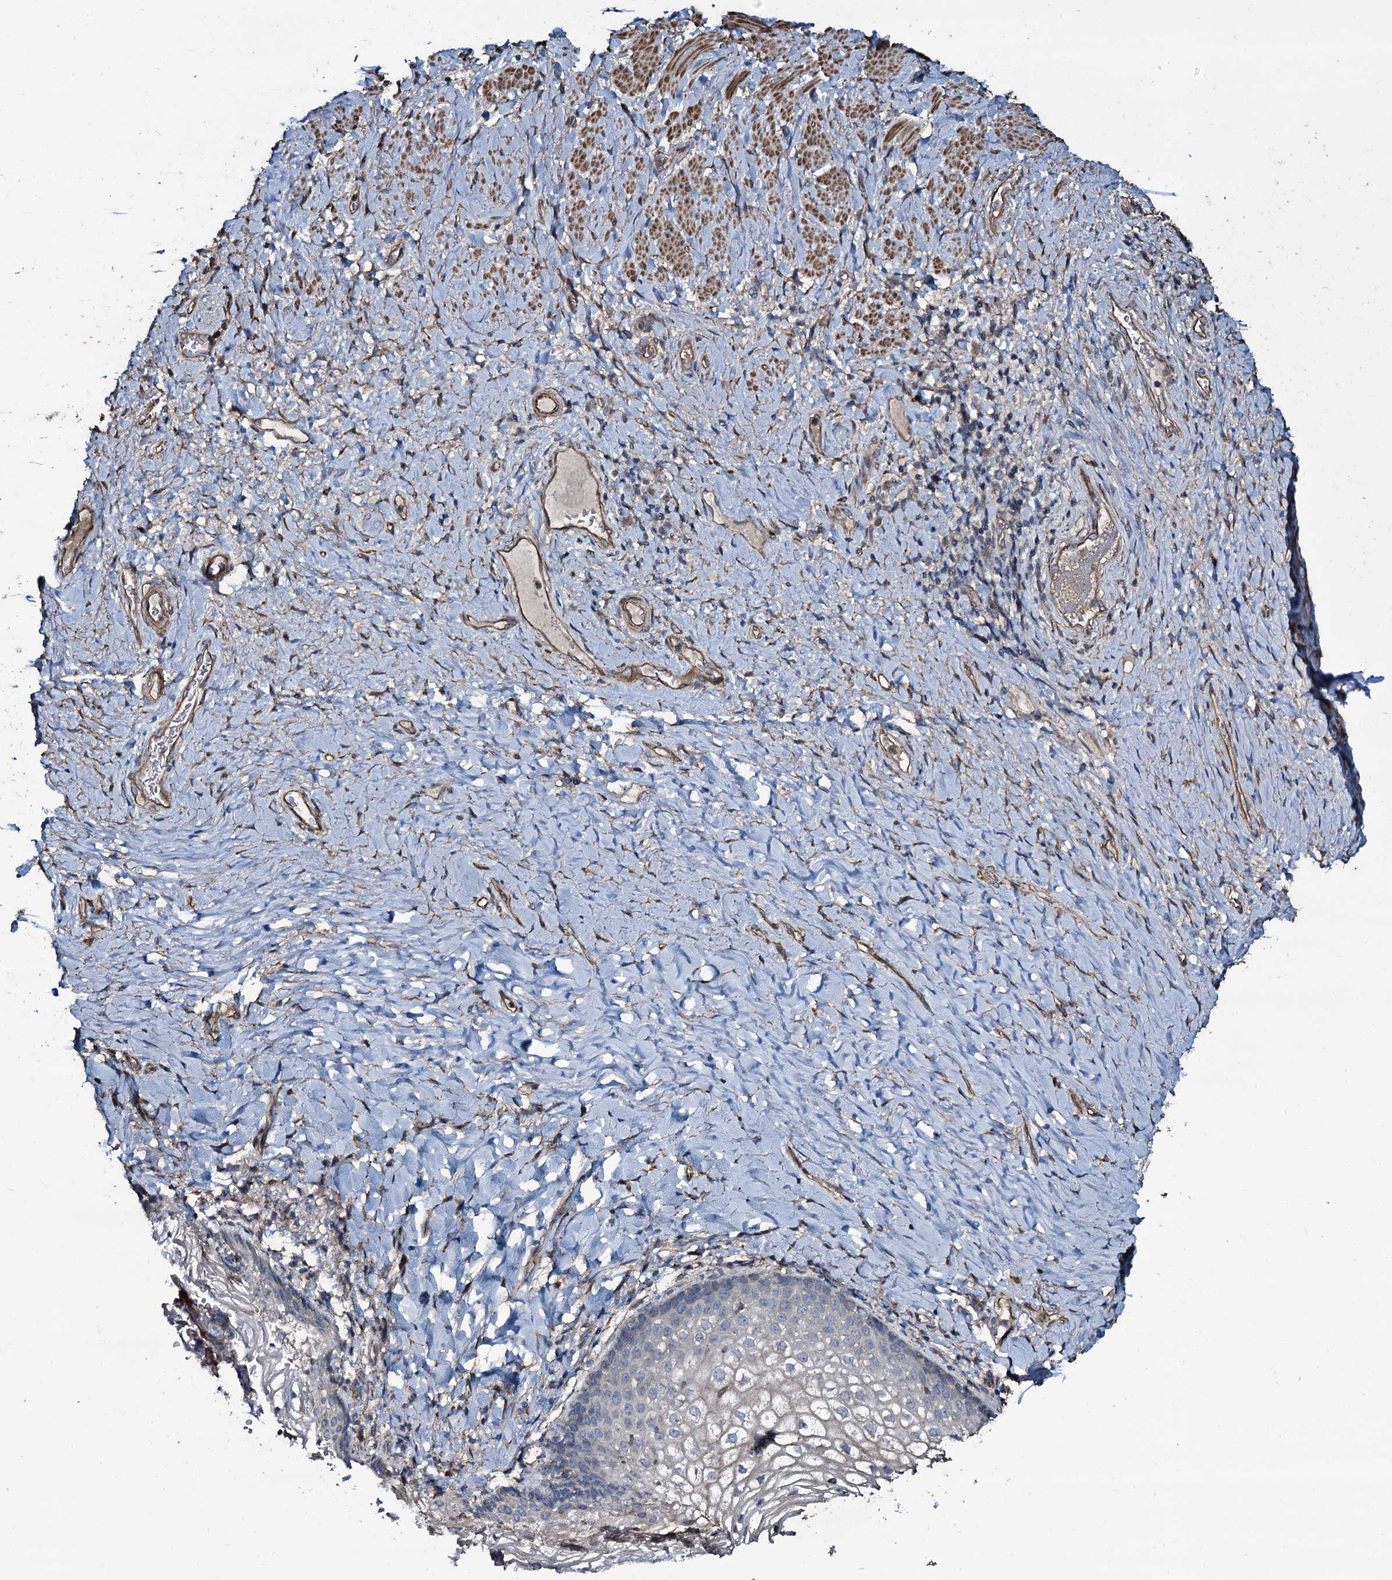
{"staining": {"intensity": "moderate", "quantity": "<25%", "location": "cytoplasmic/membranous"}, "tissue": "vagina", "cell_type": "Squamous epithelial cells", "image_type": "normal", "snomed": [{"axis": "morphology", "description": "Normal tissue, NOS"}, {"axis": "topography", "description": "Vagina"}], "caption": "Squamous epithelial cells reveal low levels of moderate cytoplasmic/membranous positivity in about <25% of cells in normal vagina.", "gene": "WIPF3", "patient": {"sex": "female", "age": 60}}